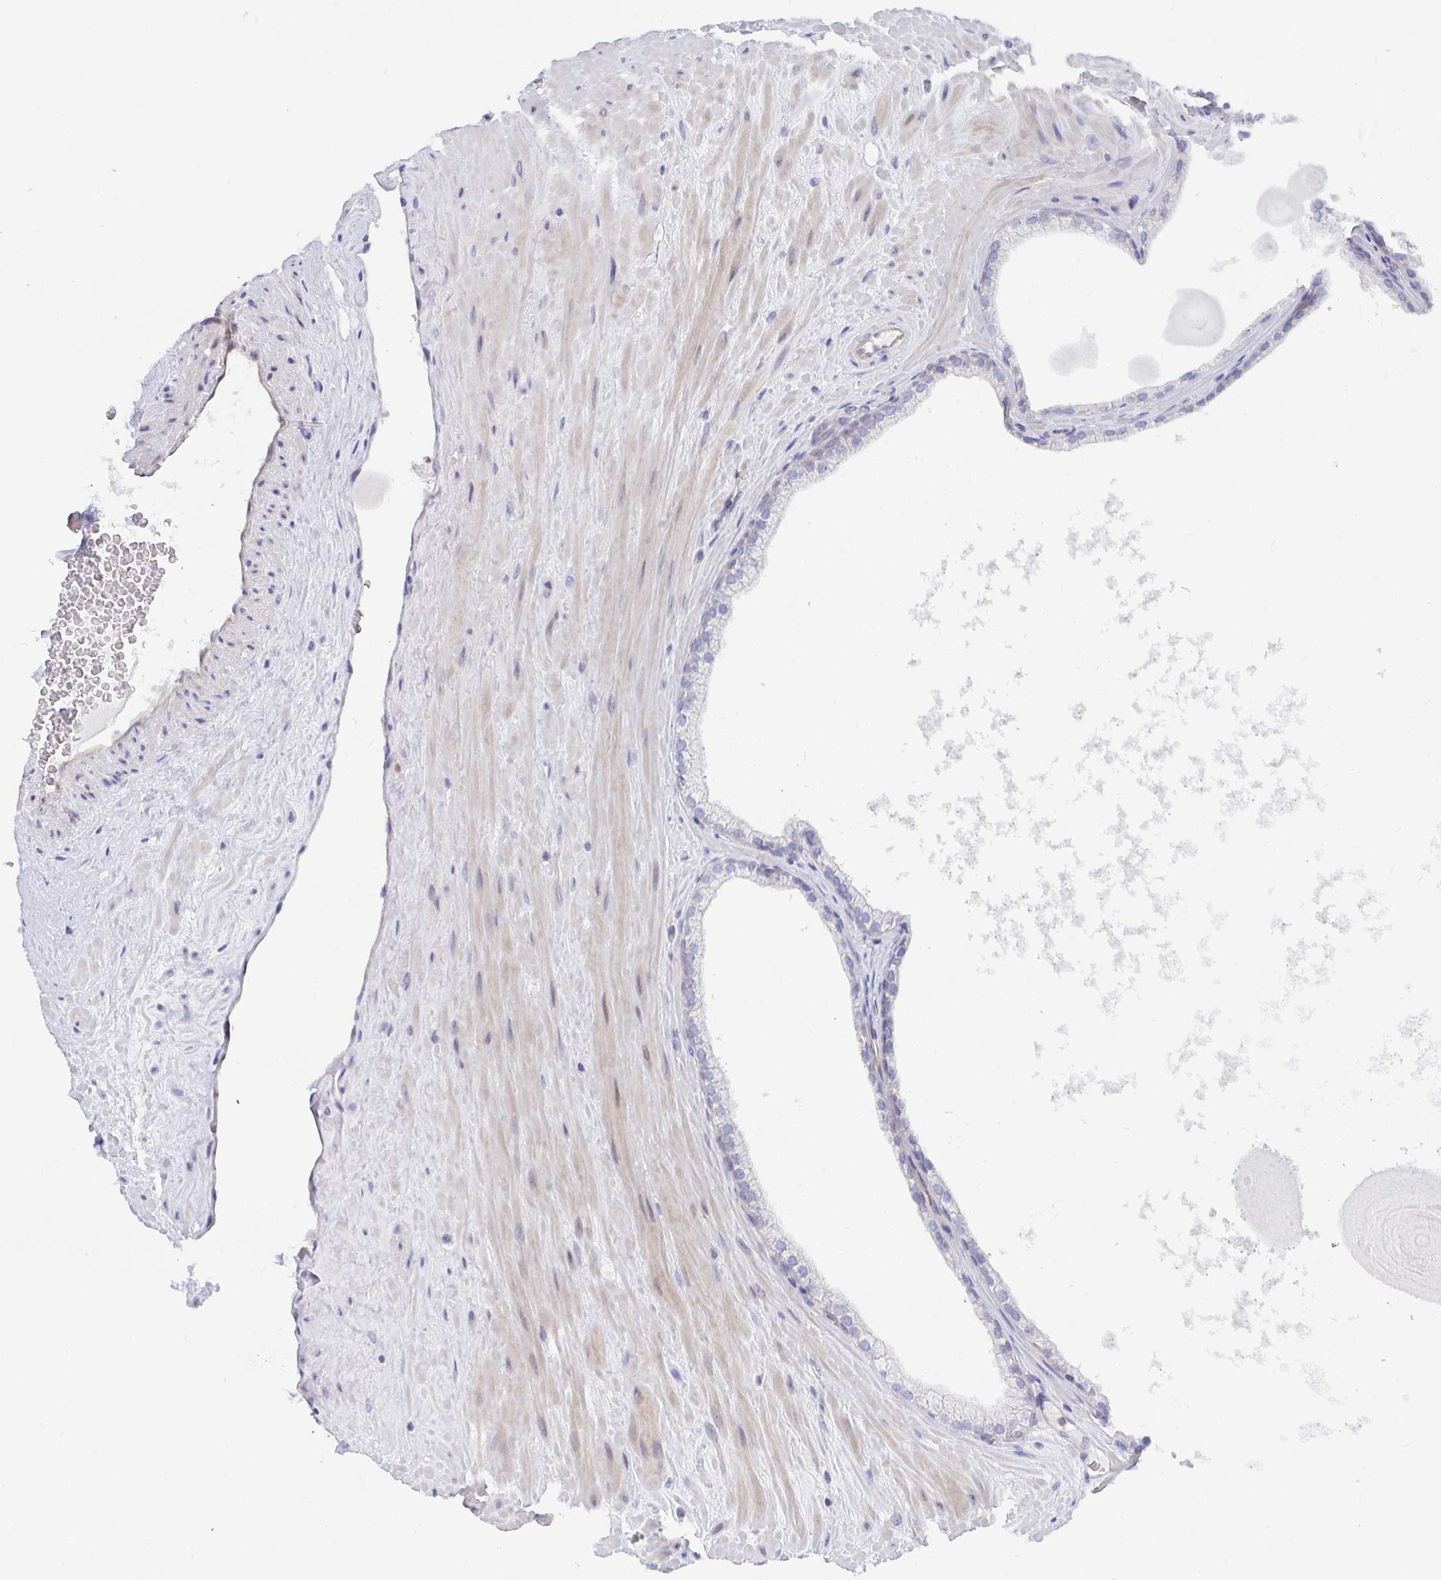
{"staining": {"intensity": "negative", "quantity": "none", "location": "none"}, "tissue": "prostate", "cell_type": "Glandular cells", "image_type": "normal", "snomed": [{"axis": "morphology", "description": "Normal tissue, NOS"}, {"axis": "topography", "description": "Prostate"}, {"axis": "topography", "description": "Peripheral nerve tissue"}], "caption": "Immunohistochemical staining of normal prostate shows no significant staining in glandular cells. Brightfield microscopy of immunohistochemistry (IHC) stained with DAB (3,3'-diaminobenzidine) (brown) and hematoxylin (blue), captured at high magnification.", "gene": "P2RX3", "patient": {"sex": "male", "age": 61}}